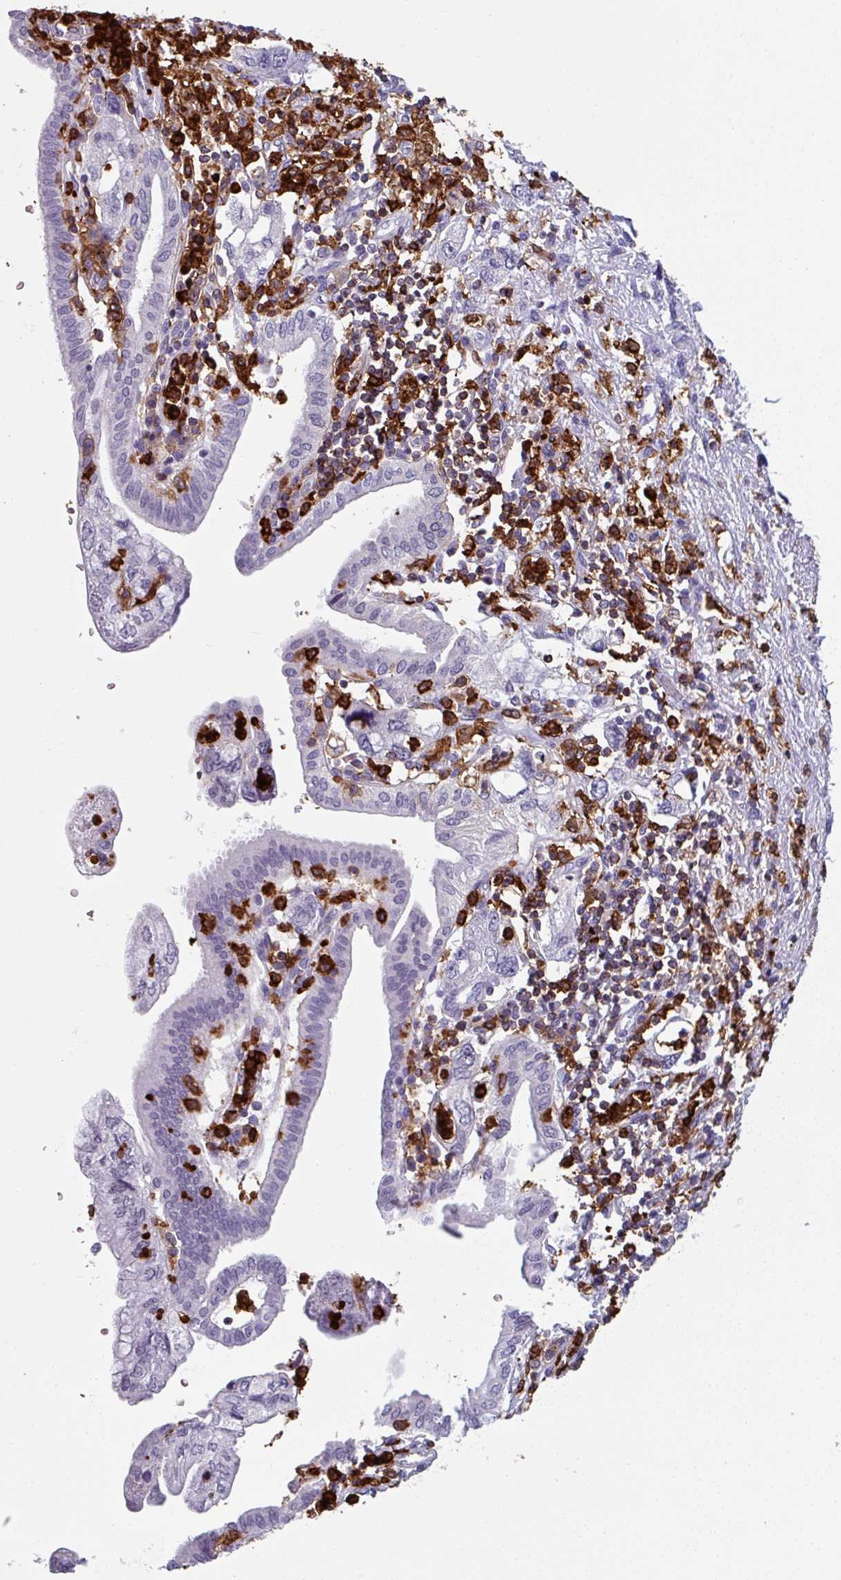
{"staining": {"intensity": "negative", "quantity": "none", "location": "none"}, "tissue": "pancreatic cancer", "cell_type": "Tumor cells", "image_type": "cancer", "snomed": [{"axis": "morphology", "description": "Adenocarcinoma, NOS"}, {"axis": "topography", "description": "Pancreas"}], "caption": "A histopathology image of human pancreatic adenocarcinoma is negative for staining in tumor cells.", "gene": "EXOSC5", "patient": {"sex": "female", "age": 73}}